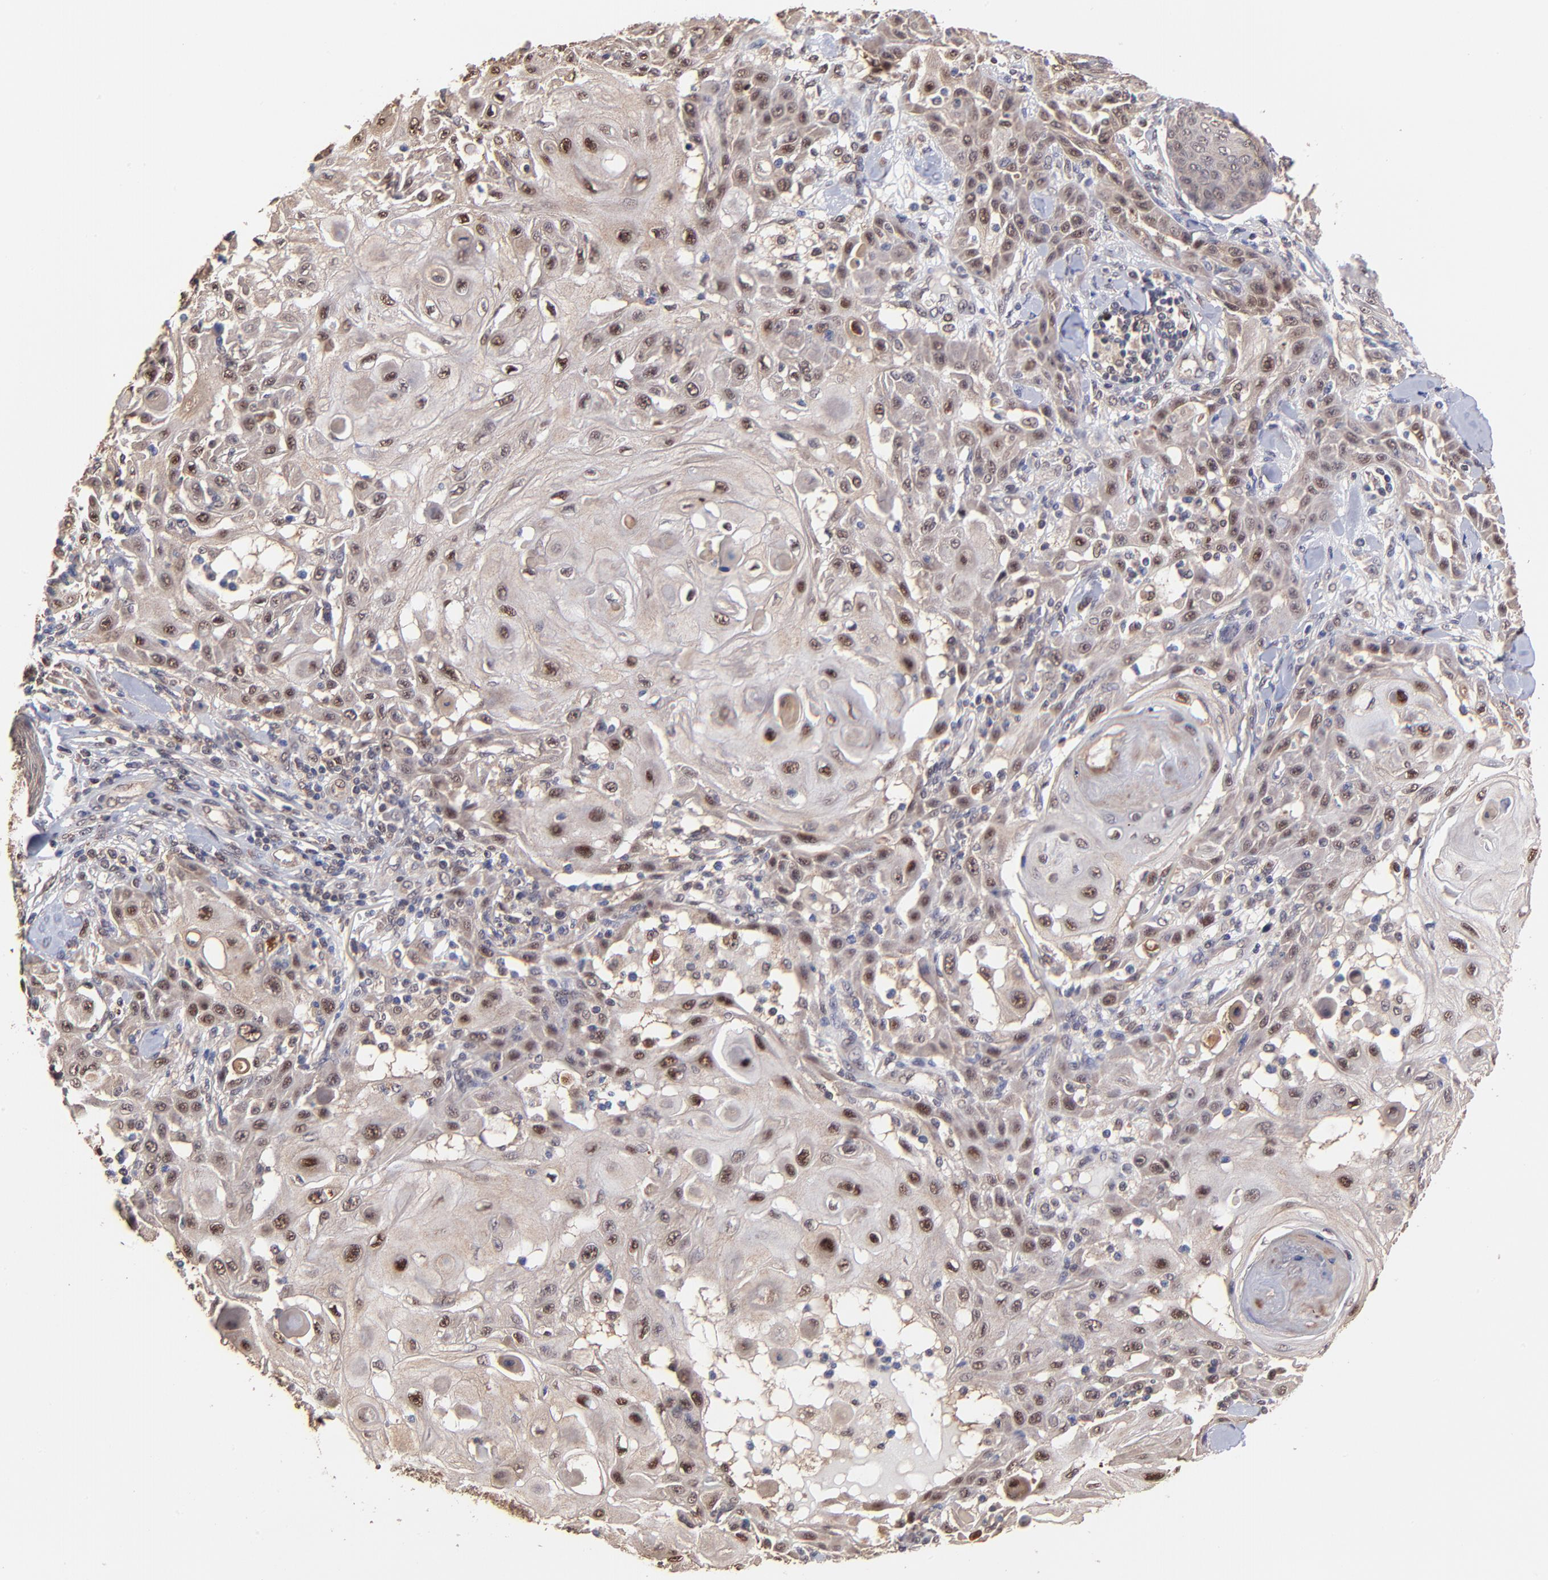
{"staining": {"intensity": "weak", "quantity": ">75%", "location": "cytoplasmic/membranous,nuclear"}, "tissue": "skin cancer", "cell_type": "Tumor cells", "image_type": "cancer", "snomed": [{"axis": "morphology", "description": "Squamous cell carcinoma, NOS"}, {"axis": "topography", "description": "Skin"}], "caption": "Weak cytoplasmic/membranous and nuclear staining is seen in about >75% of tumor cells in skin cancer (squamous cell carcinoma).", "gene": "PSMA6", "patient": {"sex": "male", "age": 24}}